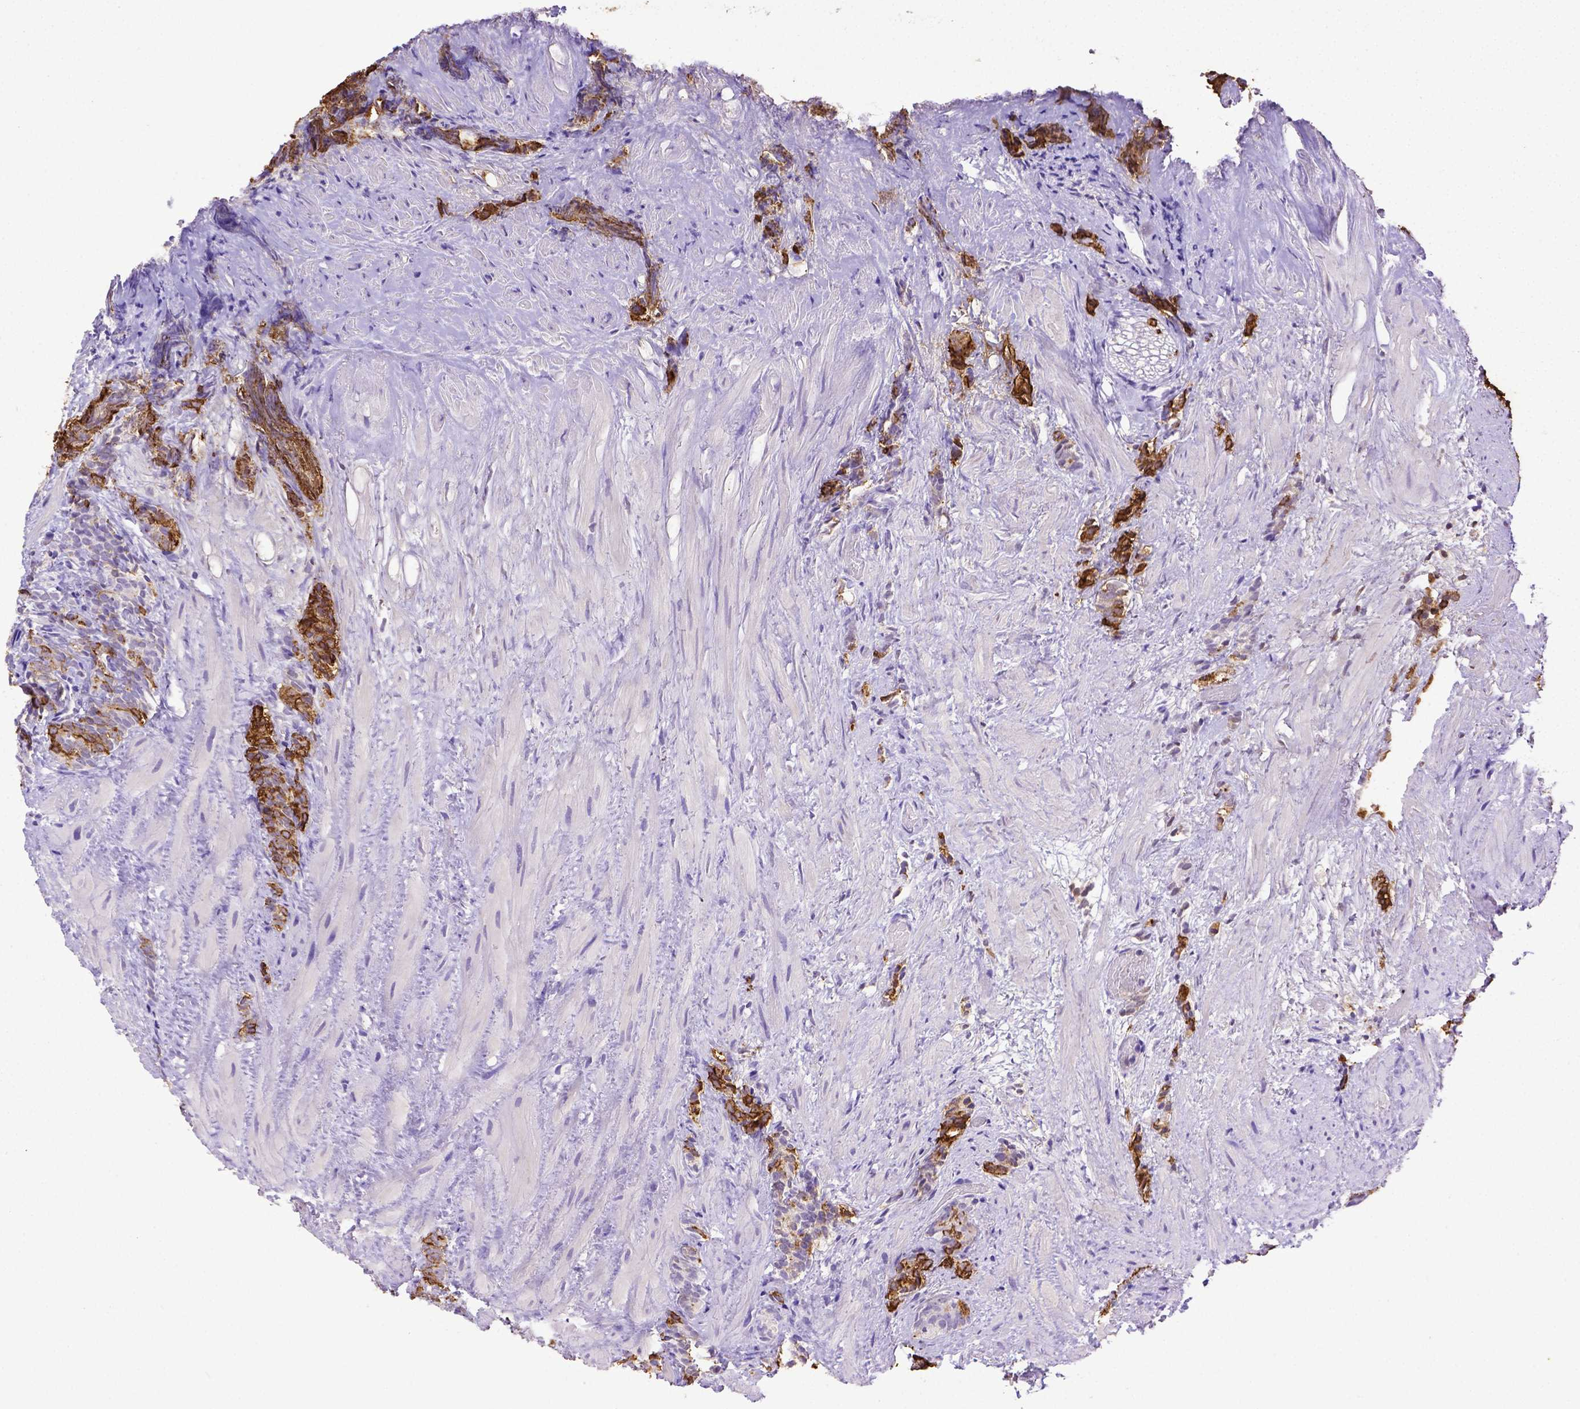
{"staining": {"intensity": "moderate", "quantity": ">75%", "location": "cytoplasmic/membranous"}, "tissue": "prostate cancer", "cell_type": "Tumor cells", "image_type": "cancer", "snomed": [{"axis": "morphology", "description": "Adenocarcinoma, High grade"}, {"axis": "topography", "description": "Prostate"}], "caption": "The histopathology image reveals staining of prostate cancer (high-grade adenocarcinoma), revealing moderate cytoplasmic/membranous protein staining (brown color) within tumor cells.", "gene": "B3GAT1", "patient": {"sex": "male", "age": 84}}